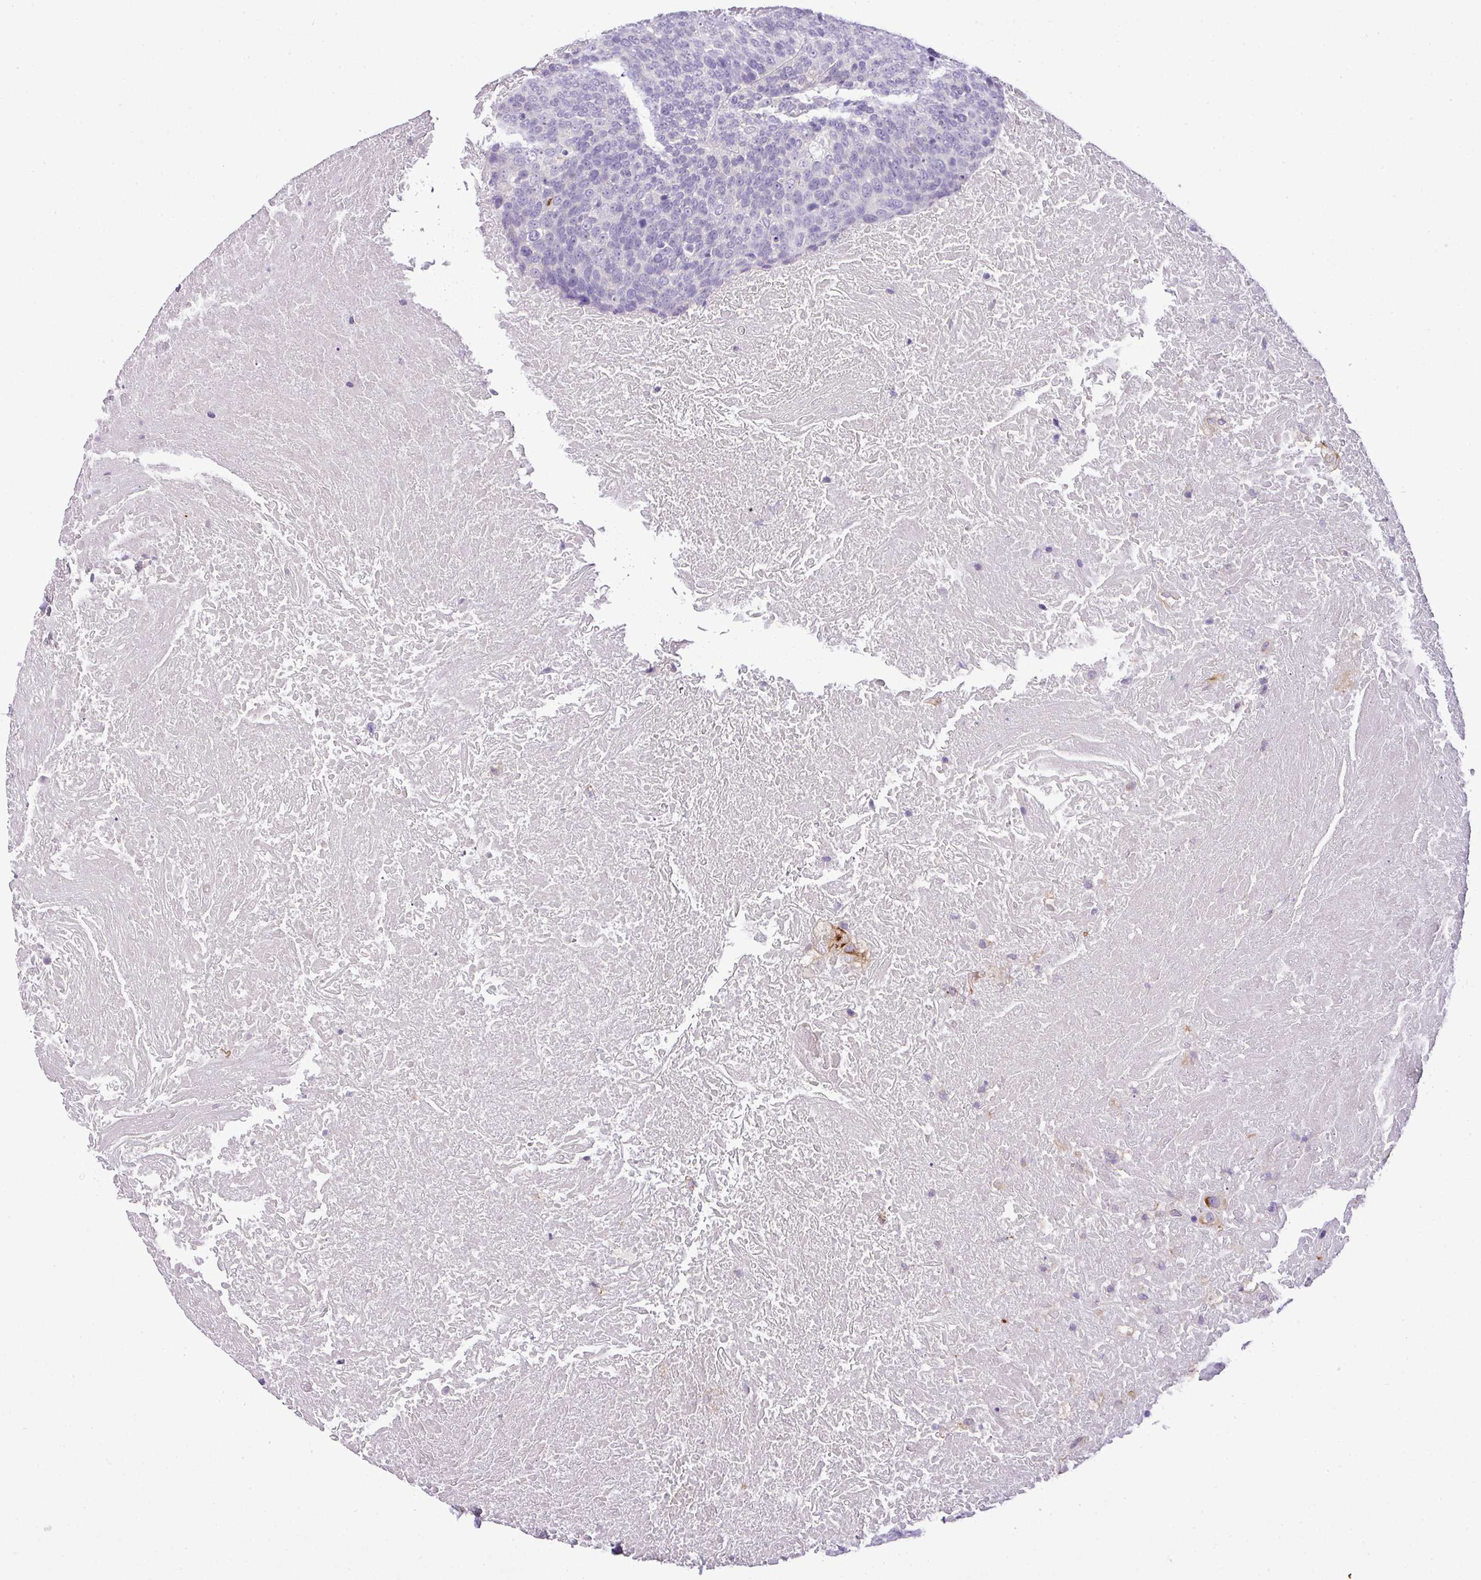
{"staining": {"intensity": "negative", "quantity": "none", "location": "none"}, "tissue": "head and neck cancer", "cell_type": "Tumor cells", "image_type": "cancer", "snomed": [{"axis": "morphology", "description": "Squamous cell carcinoma, NOS"}, {"axis": "morphology", "description": "Squamous cell carcinoma, metastatic, NOS"}, {"axis": "topography", "description": "Lymph node"}, {"axis": "topography", "description": "Head-Neck"}], "caption": "An immunohistochemistry histopathology image of head and neck metastatic squamous cell carcinoma is shown. There is no staining in tumor cells of head and neck metastatic squamous cell carcinoma.", "gene": "ENSG00000273748", "patient": {"sex": "male", "age": 62}}